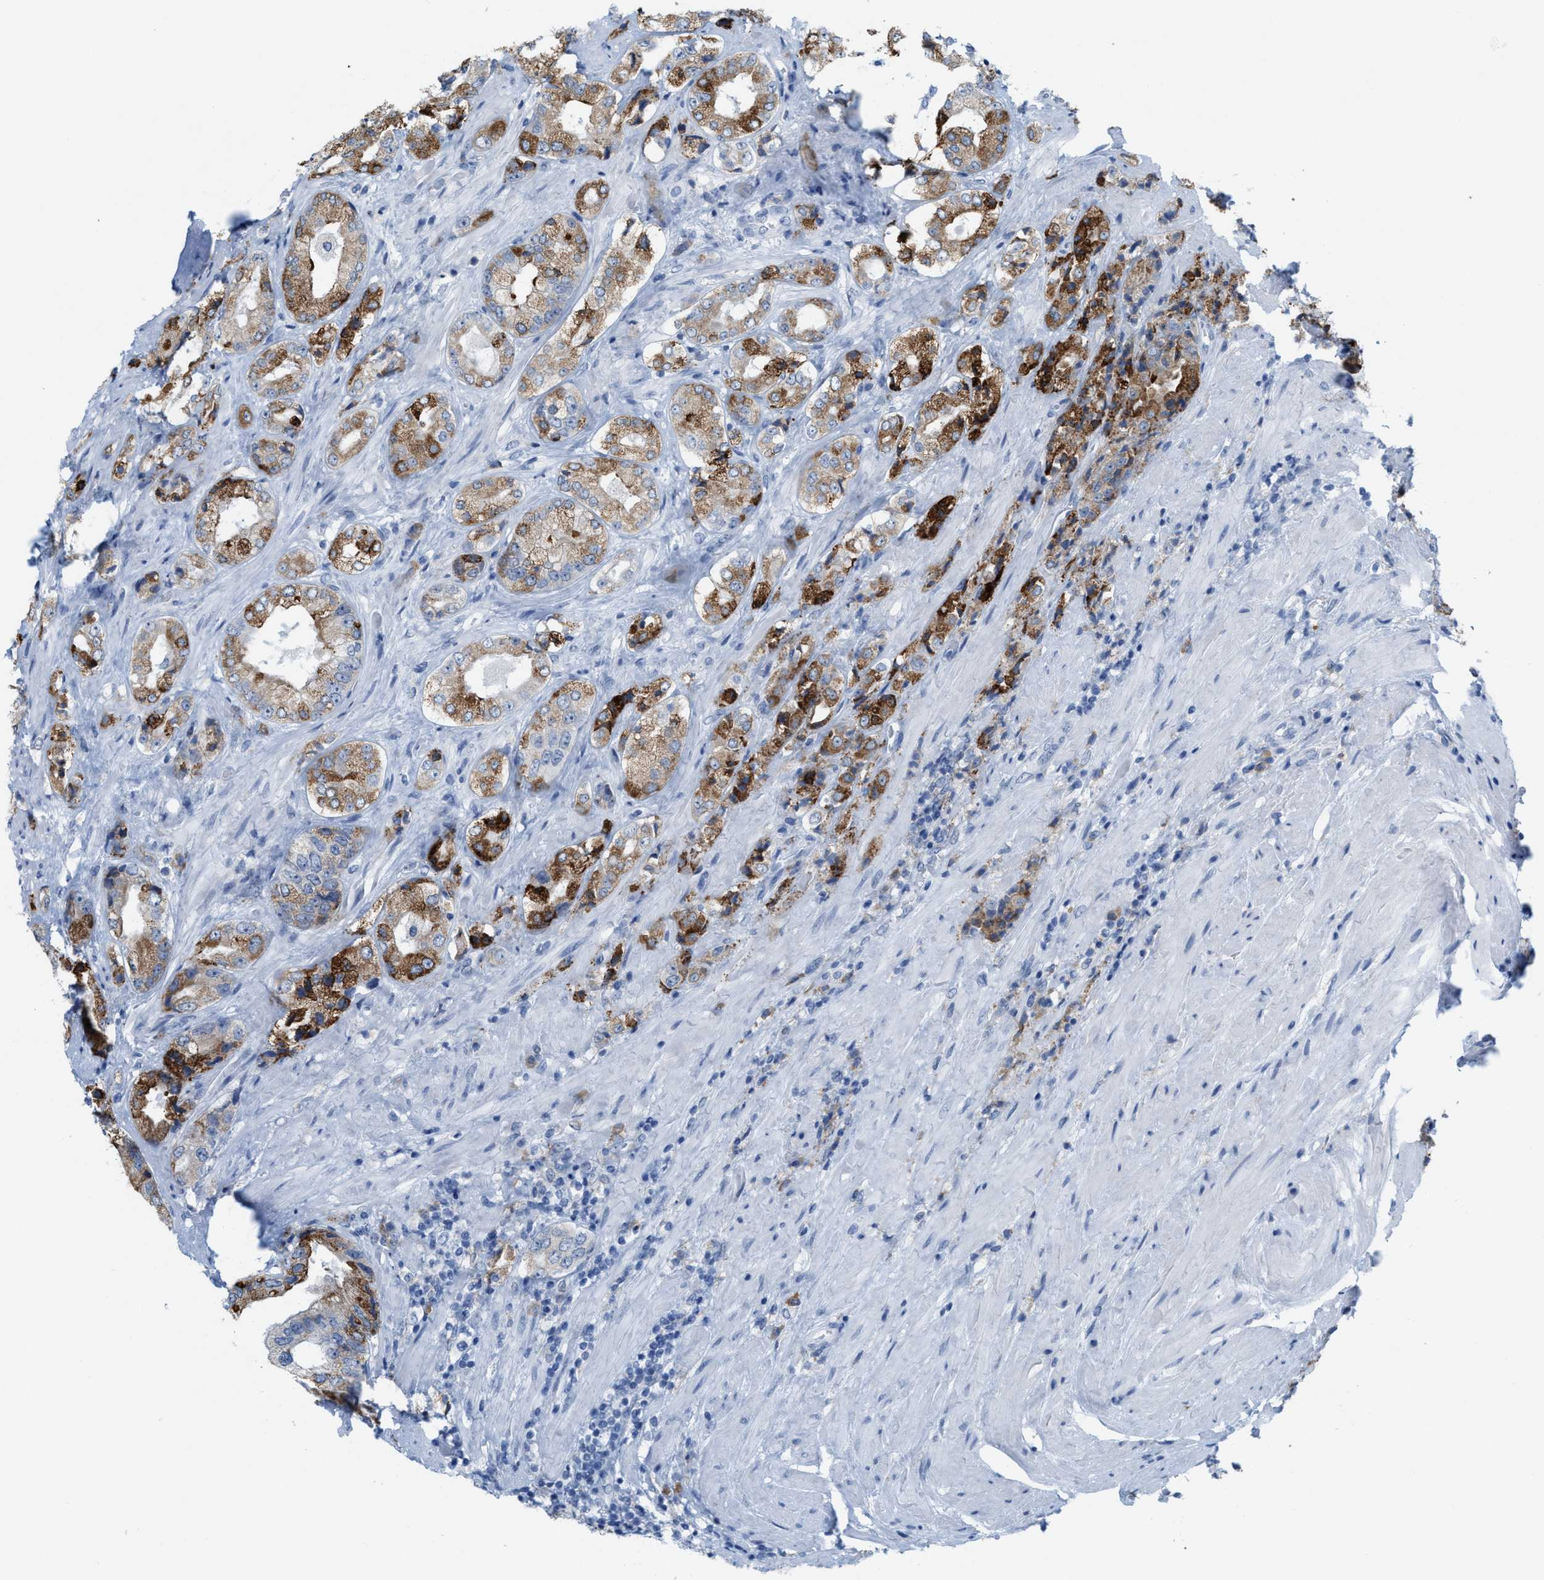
{"staining": {"intensity": "moderate", "quantity": ">75%", "location": "cytoplasmic/membranous"}, "tissue": "prostate cancer", "cell_type": "Tumor cells", "image_type": "cancer", "snomed": [{"axis": "morphology", "description": "Adenocarcinoma, High grade"}, {"axis": "topography", "description": "Prostate"}], "caption": "A medium amount of moderate cytoplasmic/membranous positivity is identified in about >75% of tumor cells in prostate cancer (adenocarcinoma (high-grade)) tissue.", "gene": "KIFC3", "patient": {"sex": "male", "age": 61}}